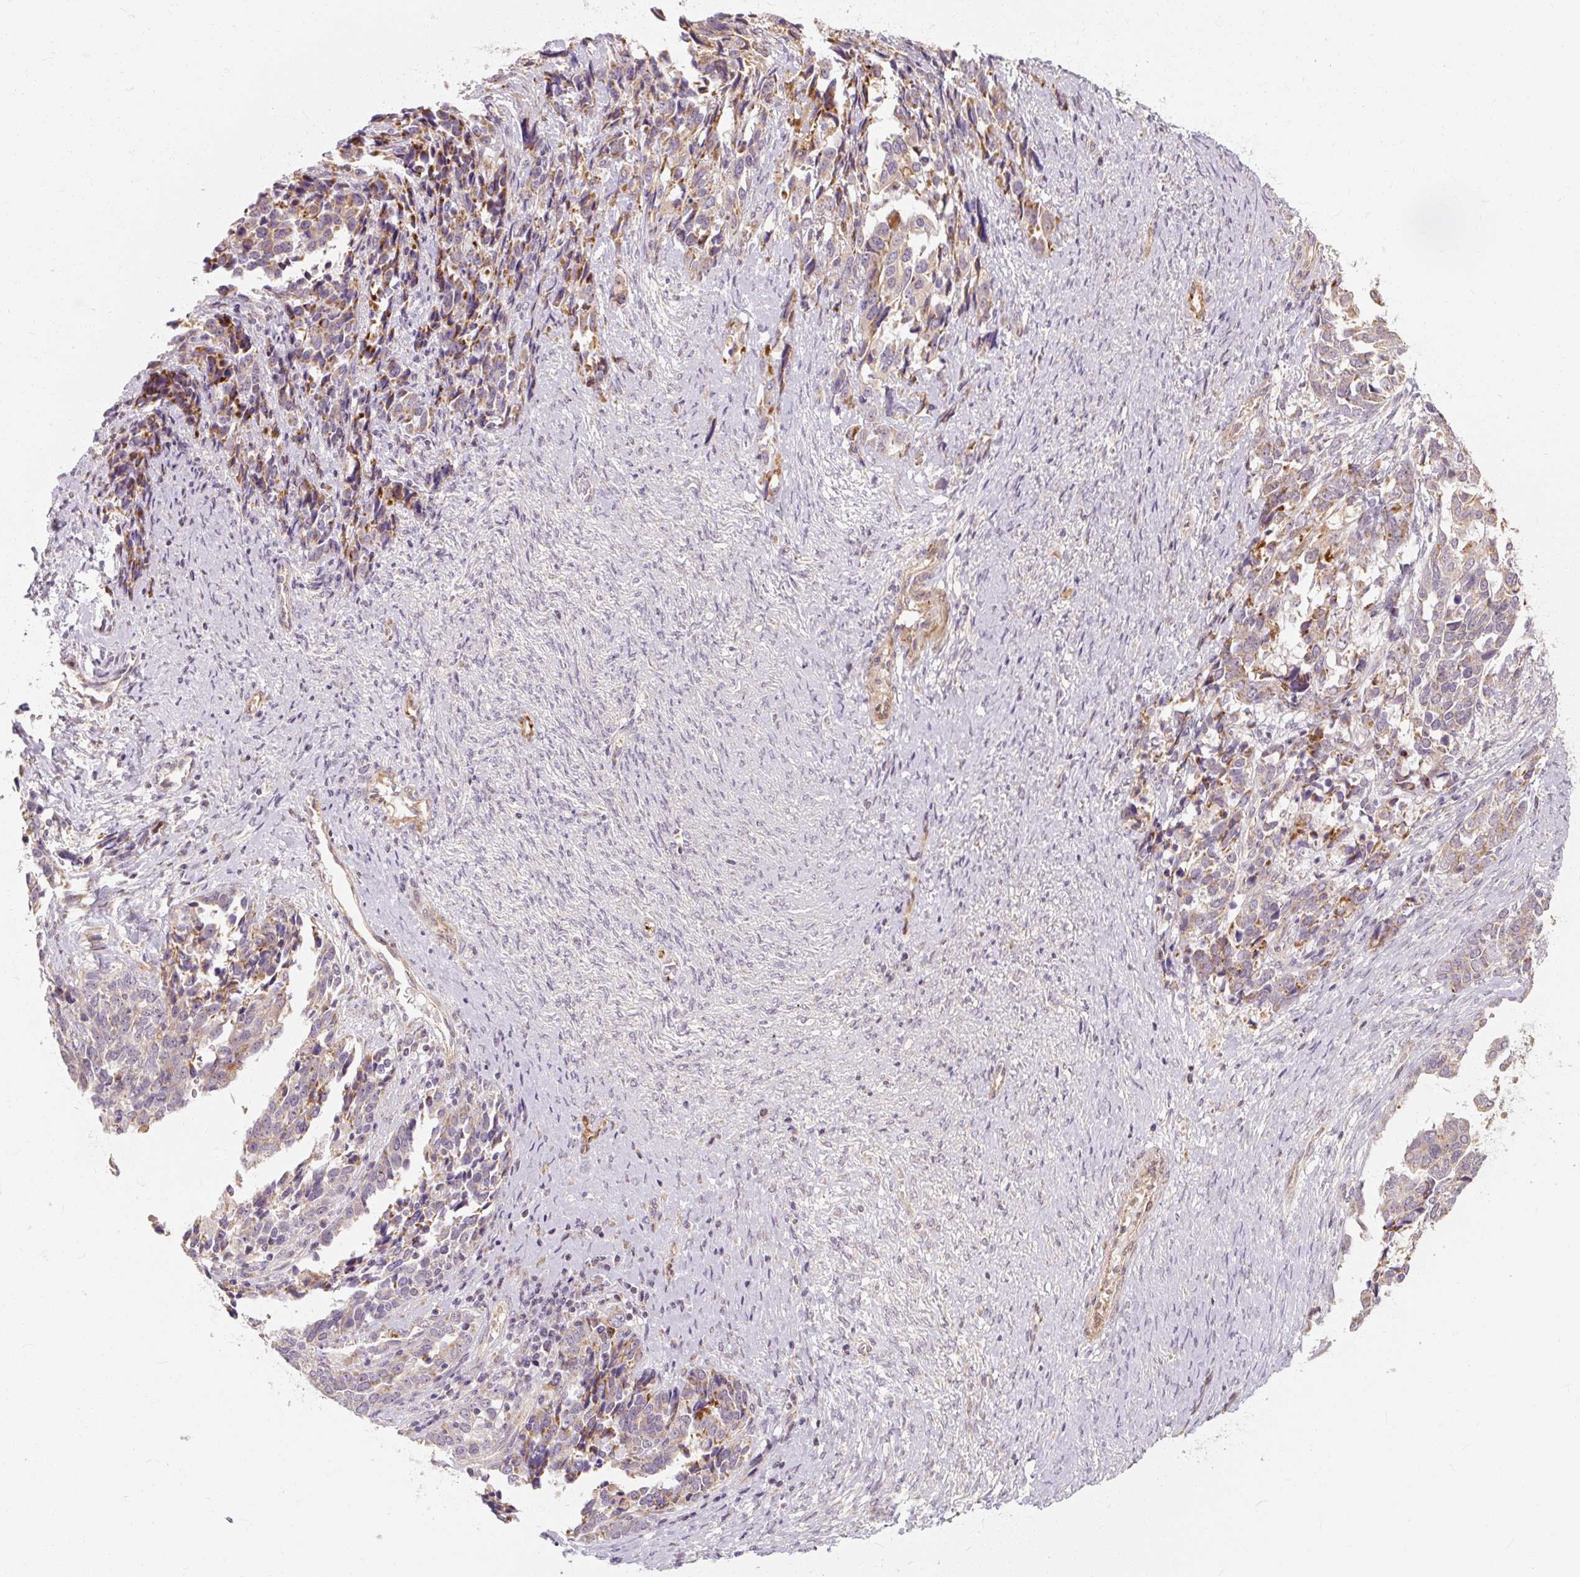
{"staining": {"intensity": "moderate", "quantity": "25%-75%", "location": "cytoplasmic/membranous"}, "tissue": "ovarian cancer", "cell_type": "Tumor cells", "image_type": "cancer", "snomed": [{"axis": "morphology", "description": "Cystadenocarcinoma, serous, NOS"}, {"axis": "topography", "description": "Ovary"}], "caption": "Serous cystadenocarcinoma (ovarian) stained with a brown dye demonstrates moderate cytoplasmic/membranous positive positivity in about 25%-75% of tumor cells.", "gene": "RB1CC1", "patient": {"sex": "female", "age": 44}}